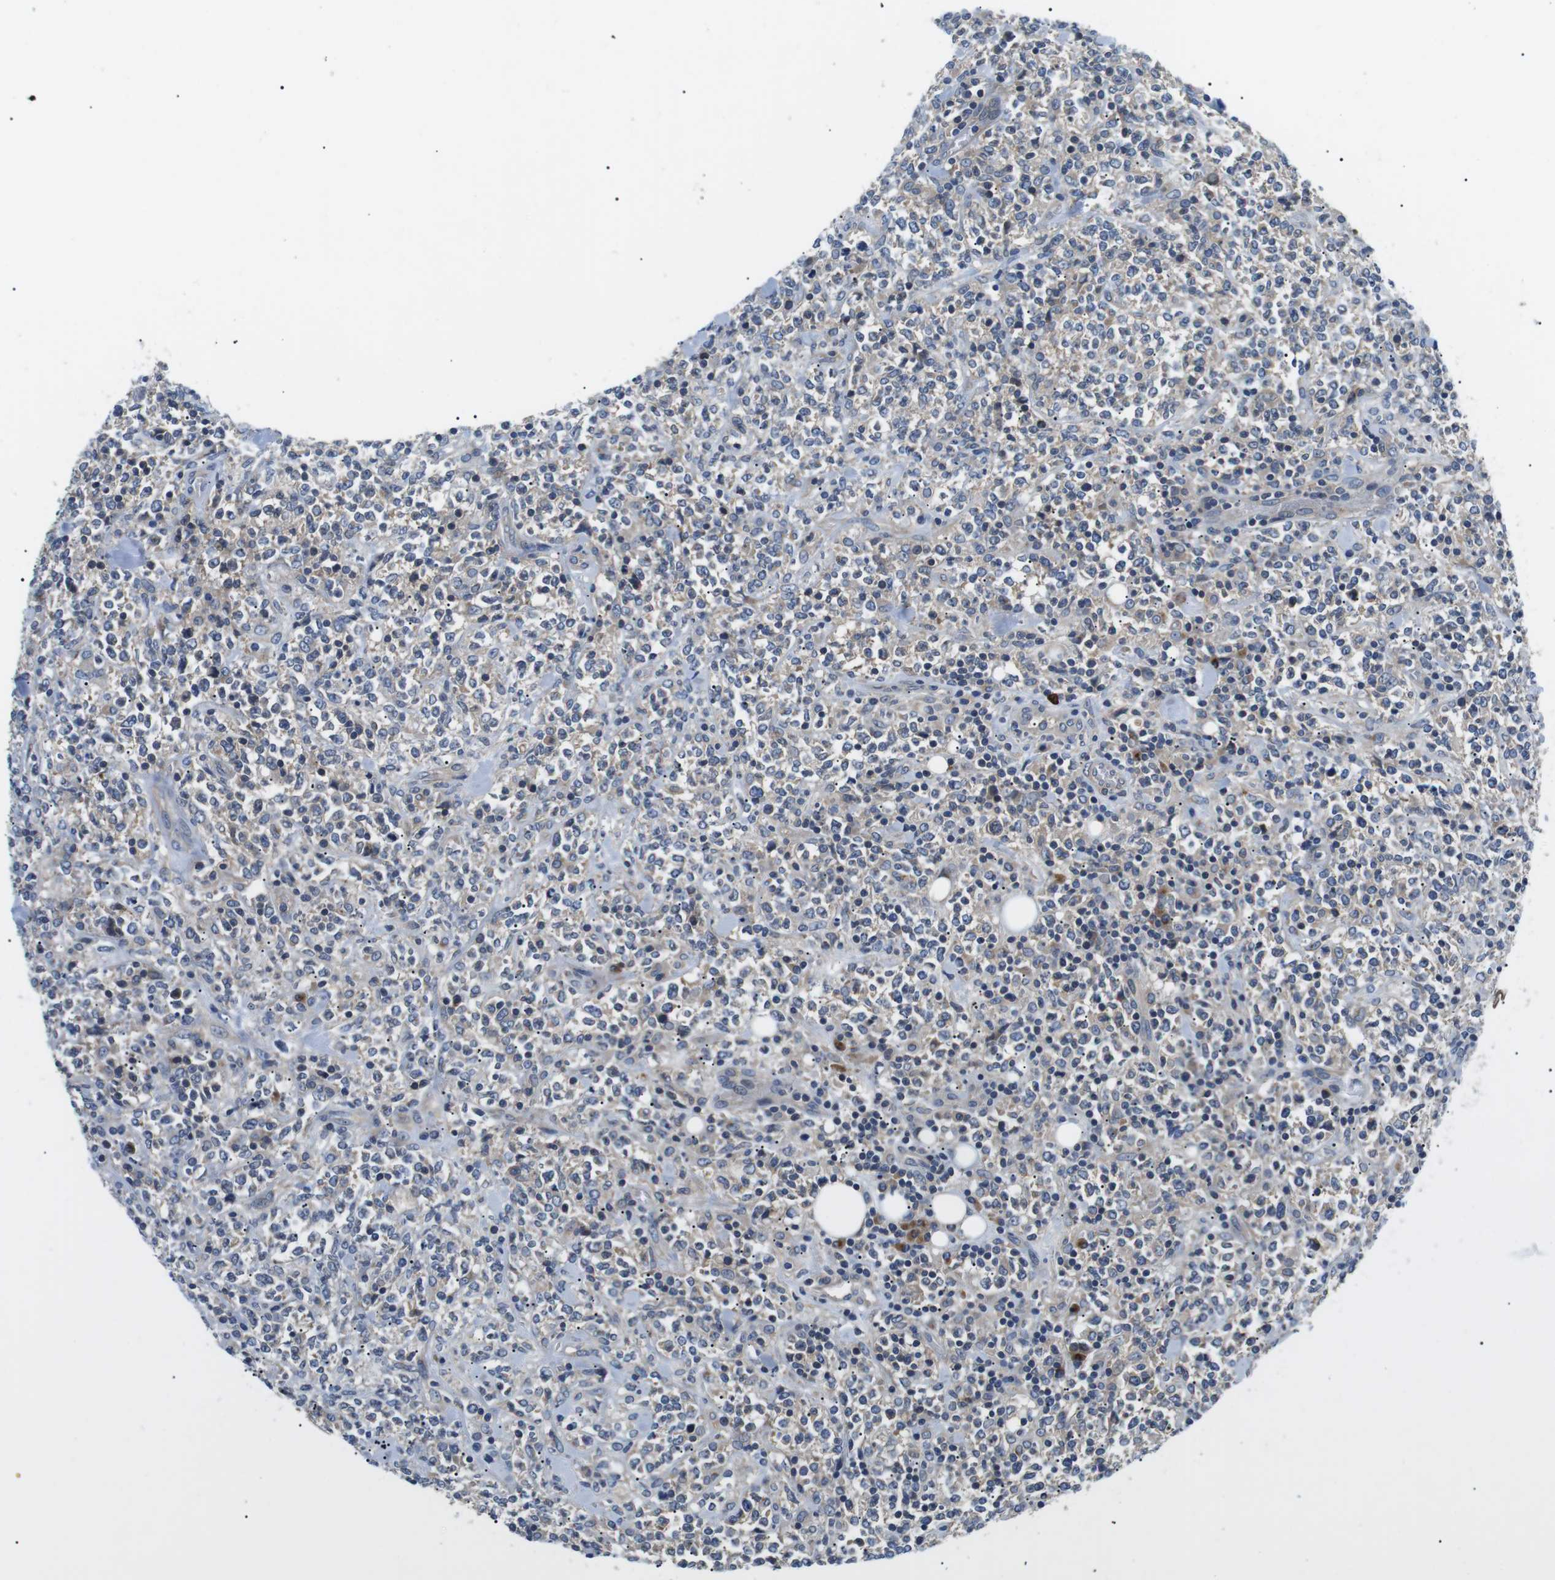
{"staining": {"intensity": "weak", "quantity": "25%-75%", "location": "cytoplasmic/membranous"}, "tissue": "lymphoma", "cell_type": "Tumor cells", "image_type": "cancer", "snomed": [{"axis": "morphology", "description": "Malignant lymphoma, non-Hodgkin's type, High grade"}, {"axis": "topography", "description": "Soft tissue"}], "caption": "This micrograph demonstrates malignant lymphoma, non-Hodgkin's type (high-grade) stained with immunohistochemistry to label a protein in brown. The cytoplasmic/membranous of tumor cells show weak positivity for the protein. Nuclei are counter-stained blue.", "gene": "DIPK1A", "patient": {"sex": "male", "age": 18}}